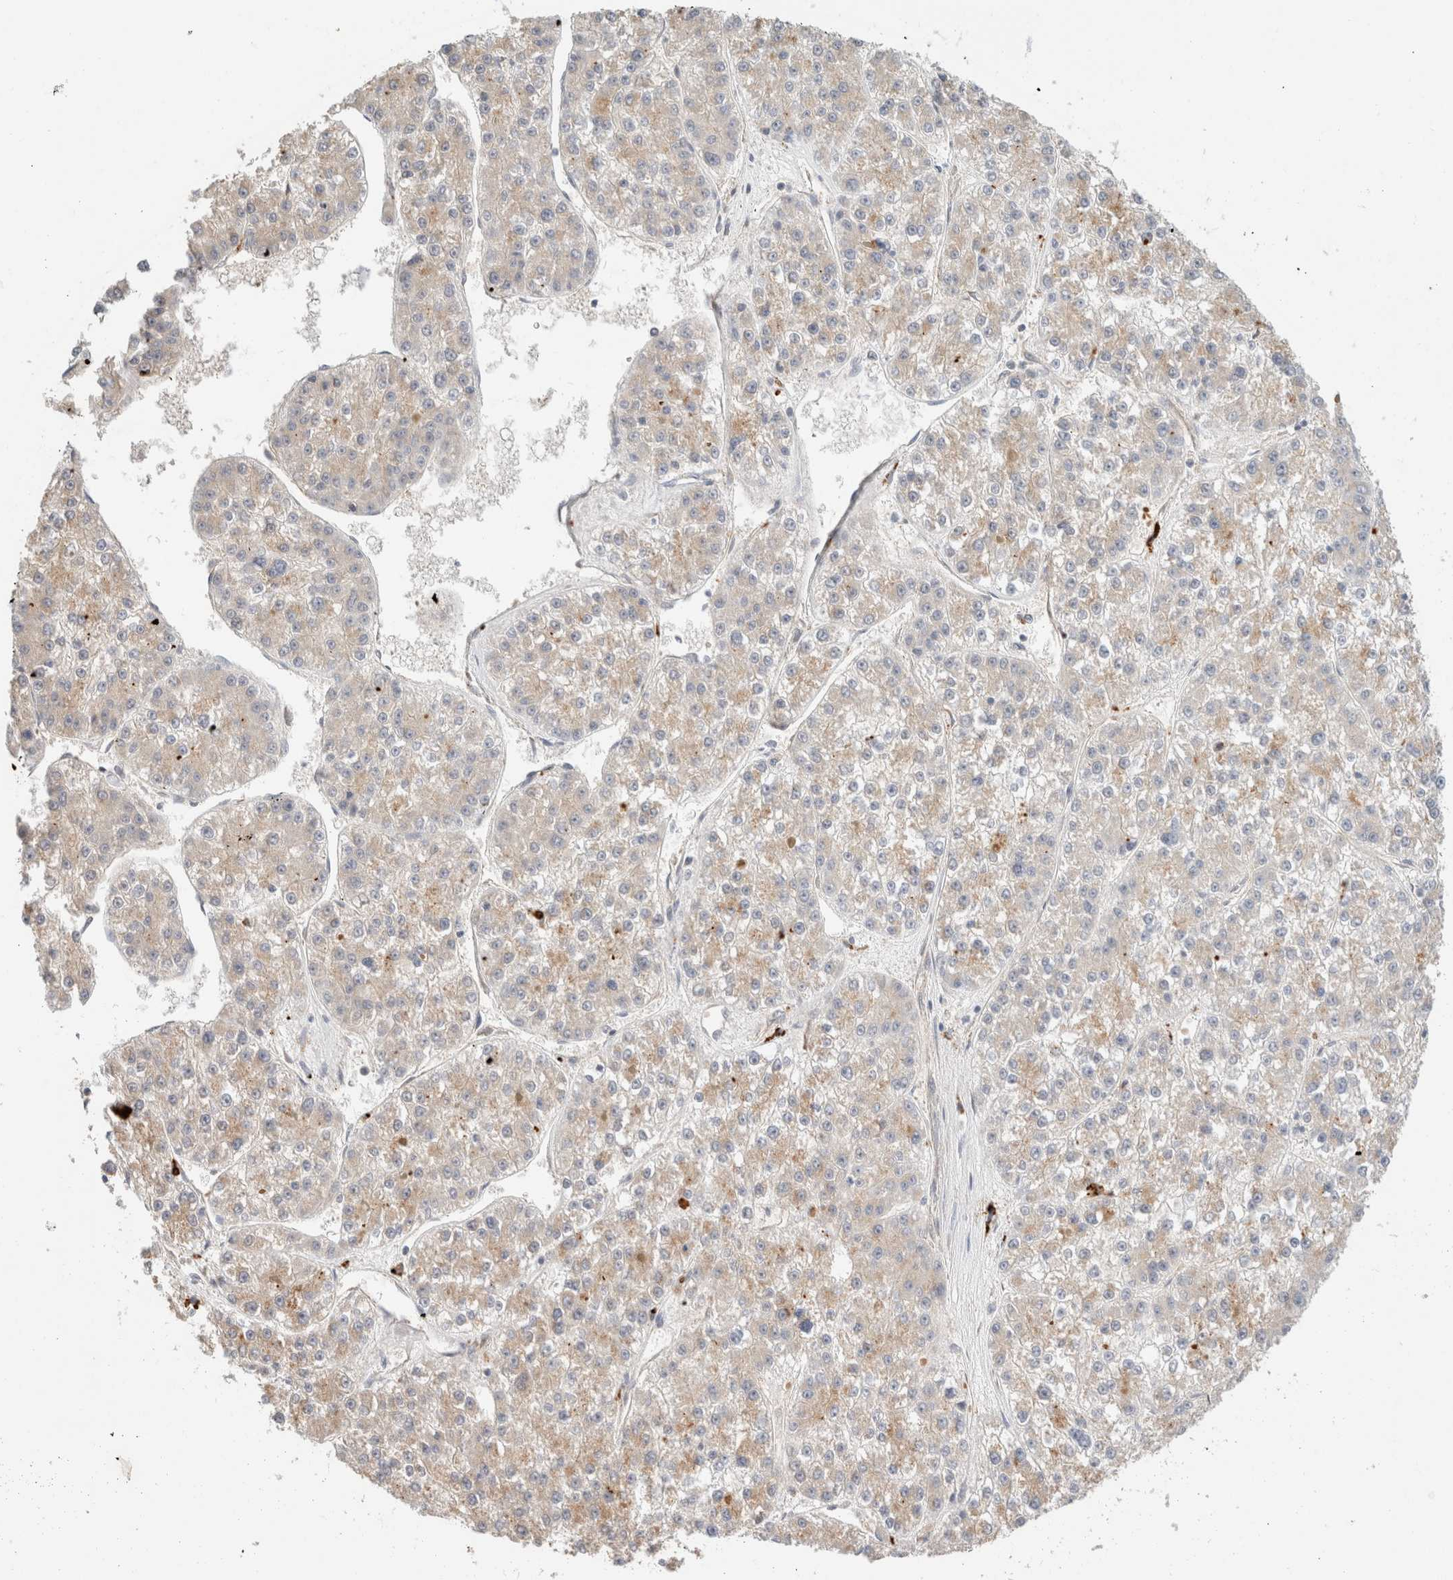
{"staining": {"intensity": "weak", "quantity": "25%-75%", "location": "cytoplasmic/membranous"}, "tissue": "liver cancer", "cell_type": "Tumor cells", "image_type": "cancer", "snomed": [{"axis": "morphology", "description": "Carcinoma, Hepatocellular, NOS"}, {"axis": "topography", "description": "Liver"}], "caption": "Protein staining reveals weak cytoplasmic/membranous expression in approximately 25%-75% of tumor cells in liver cancer (hepatocellular carcinoma).", "gene": "CA13", "patient": {"sex": "female", "age": 73}}